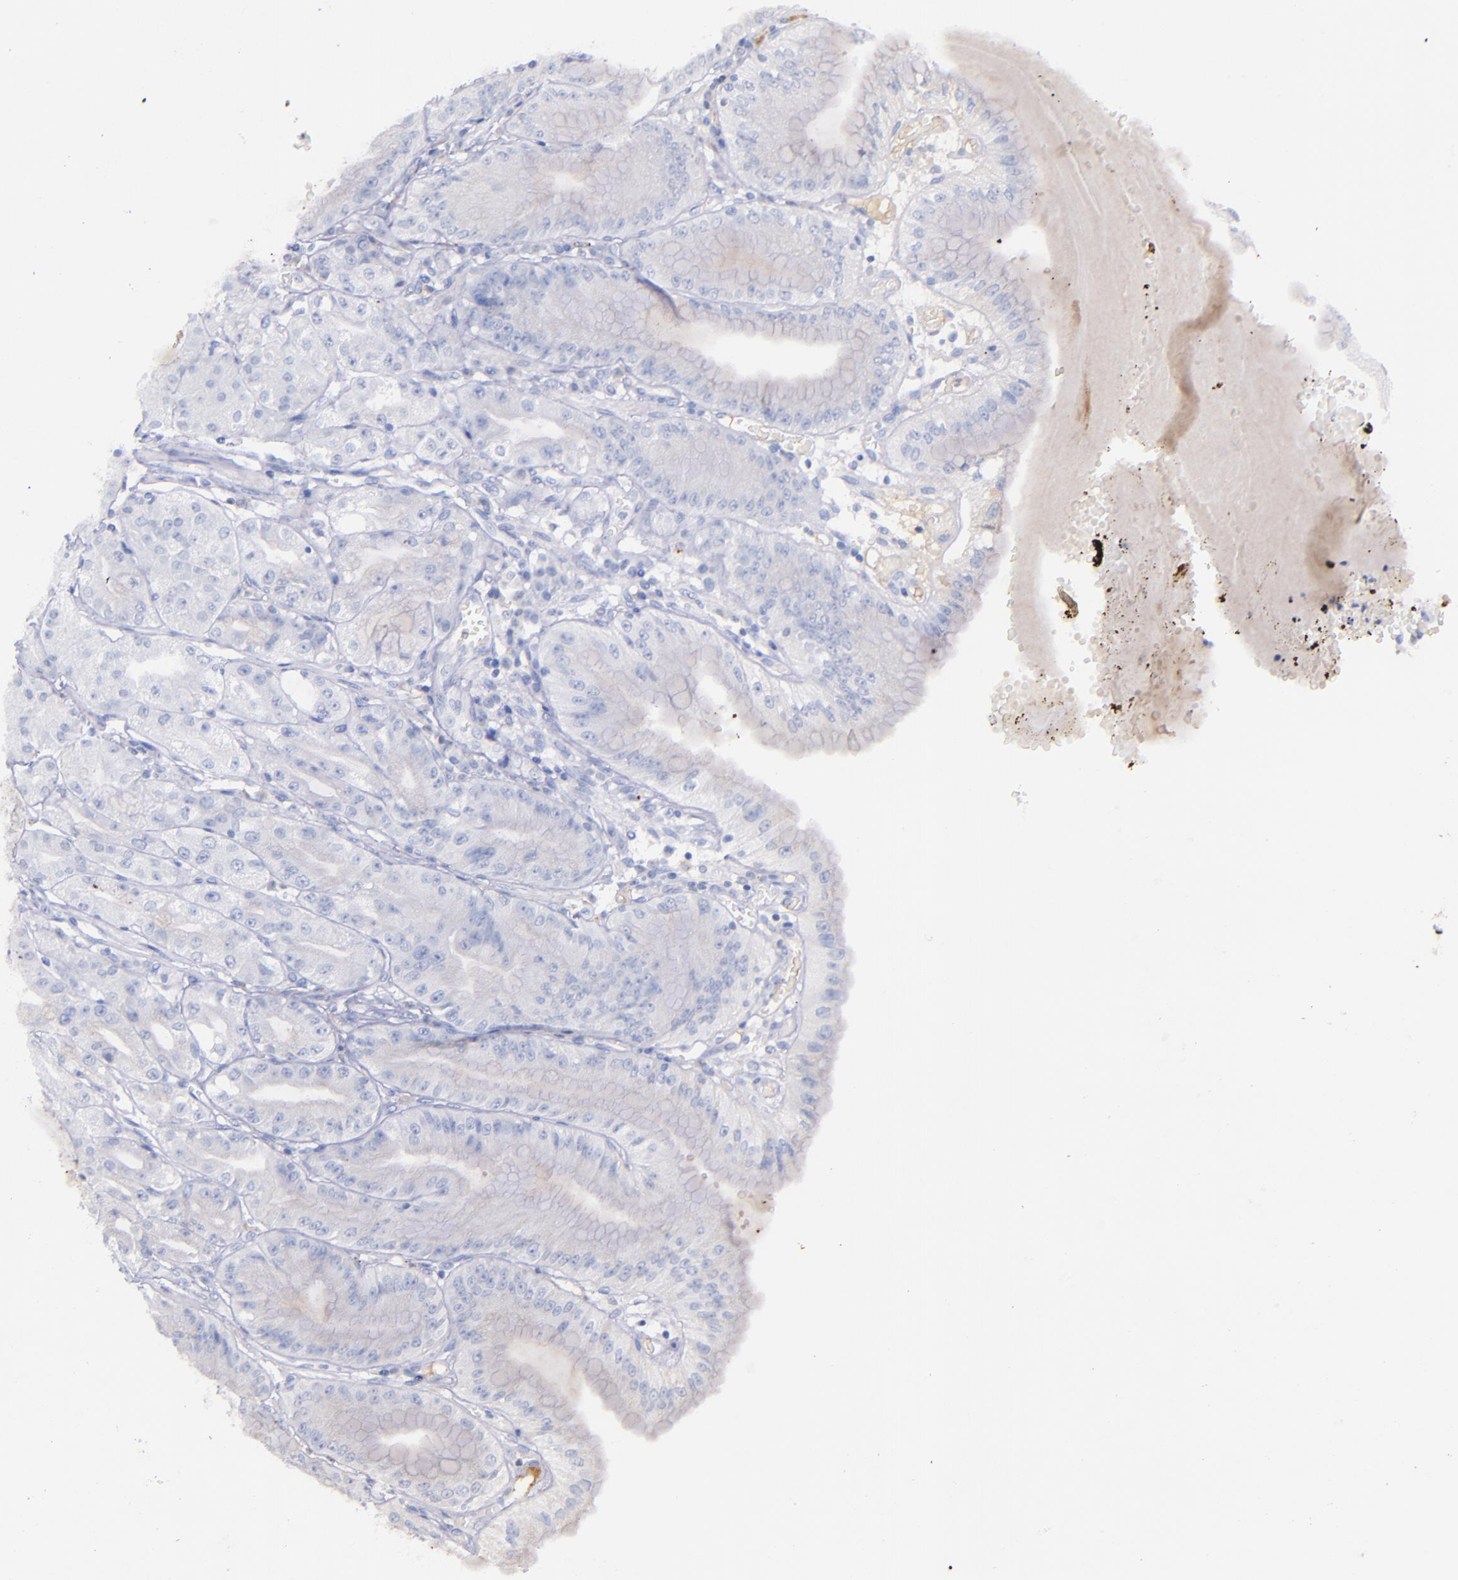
{"staining": {"intensity": "negative", "quantity": "none", "location": "none"}, "tissue": "stomach", "cell_type": "Glandular cells", "image_type": "normal", "snomed": [{"axis": "morphology", "description": "Normal tissue, NOS"}, {"axis": "topography", "description": "Stomach, lower"}], "caption": "An IHC image of normal stomach is shown. There is no staining in glandular cells of stomach.", "gene": "KNG1", "patient": {"sex": "male", "age": 71}}